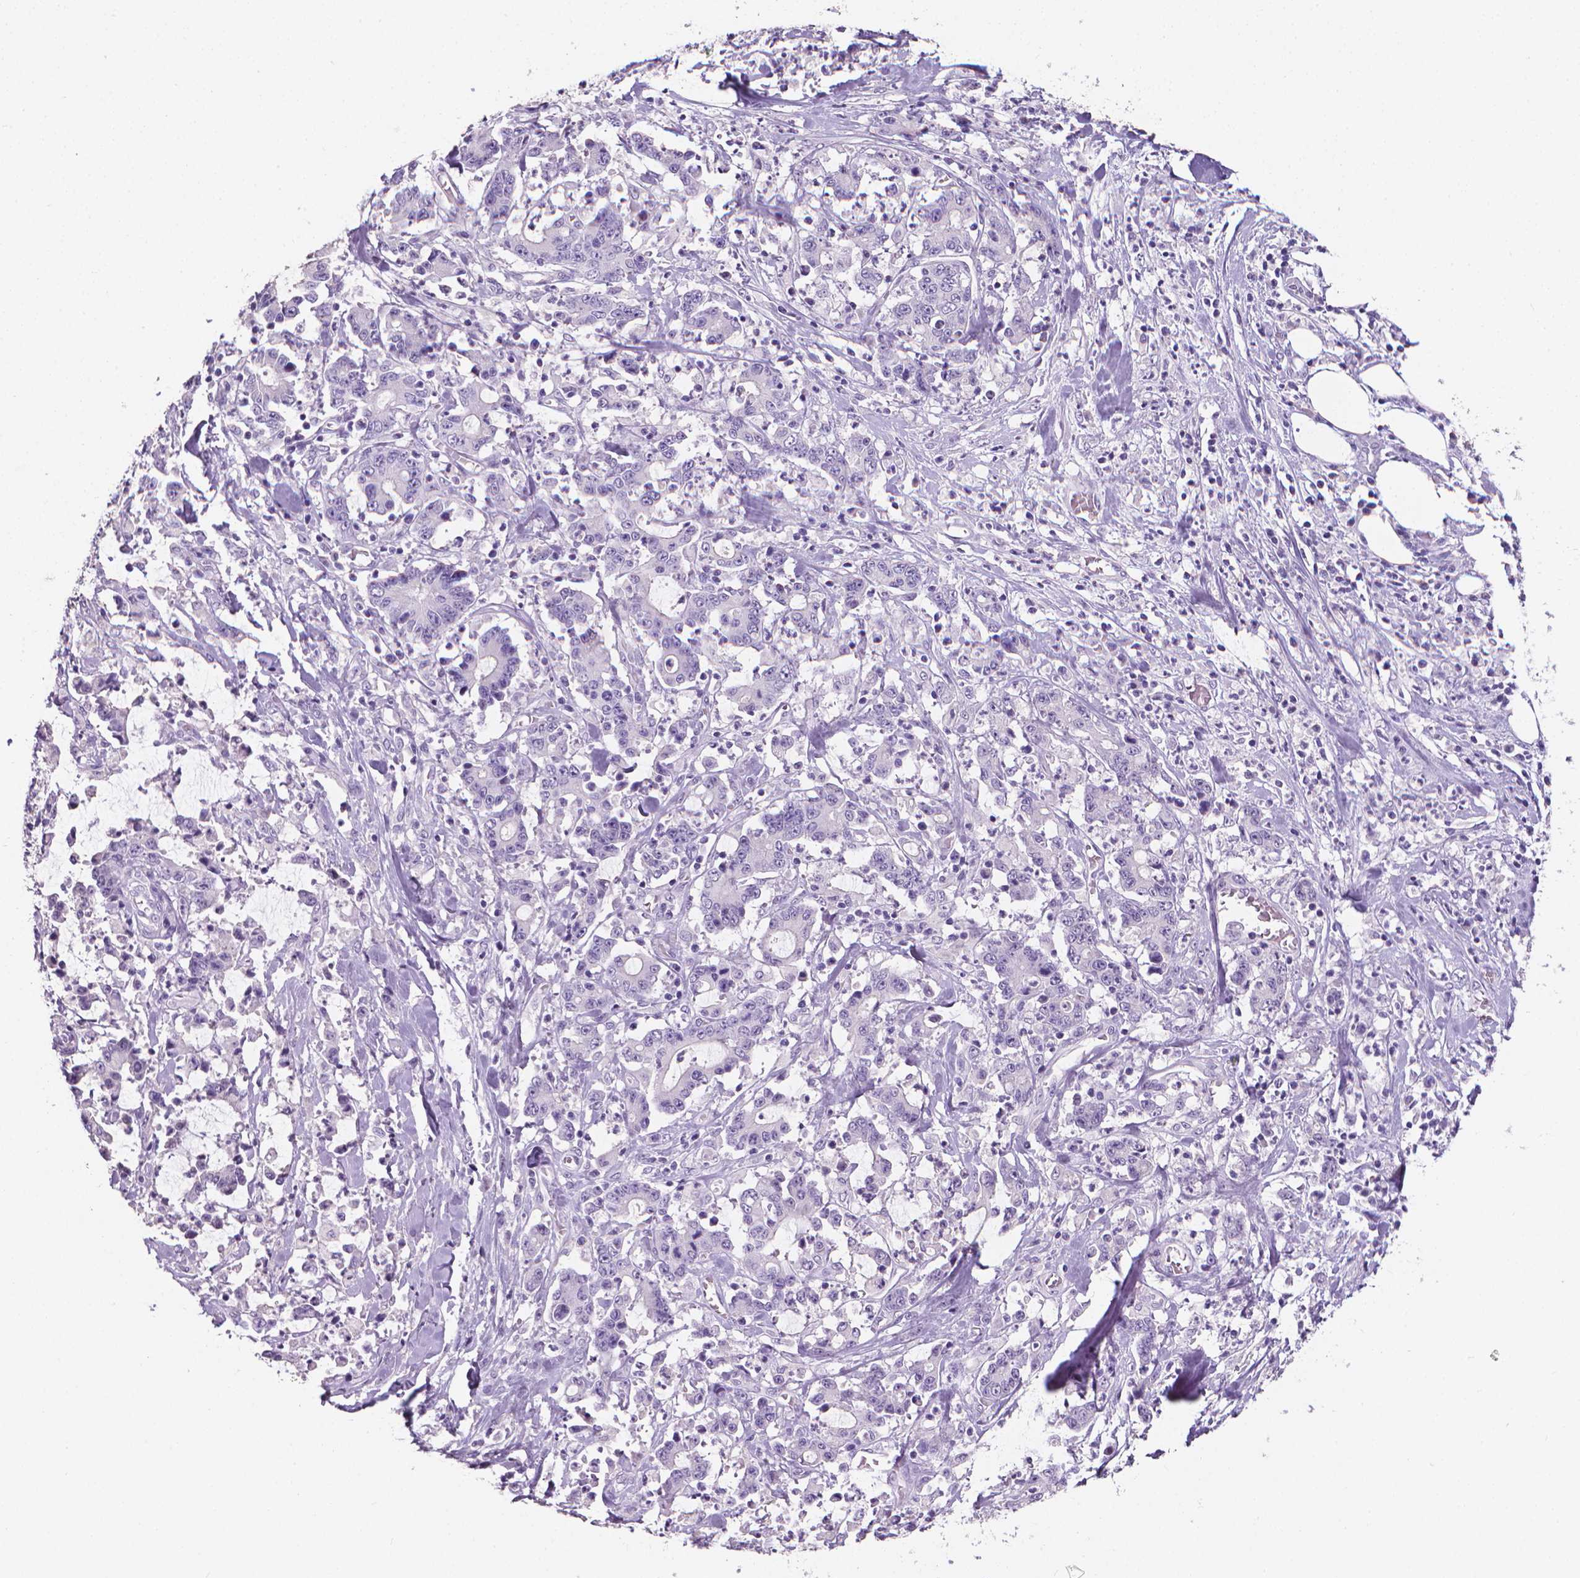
{"staining": {"intensity": "negative", "quantity": "none", "location": "none"}, "tissue": "stomach cancer", "cell_type": "Tumor cells", "image_type": "cancer", "snomed": [{"axis": "morphology", "description": "Adenocarcinoma, NOS"}, {"axis": "topography", "description": "Stomach, upper"}], "caption": "Image shows no significant protein staining in tumor cells of adenocarcinoma (stomach).", "gene": "XPNPEP2", "patient": {"sex": "male", "age": 68}}